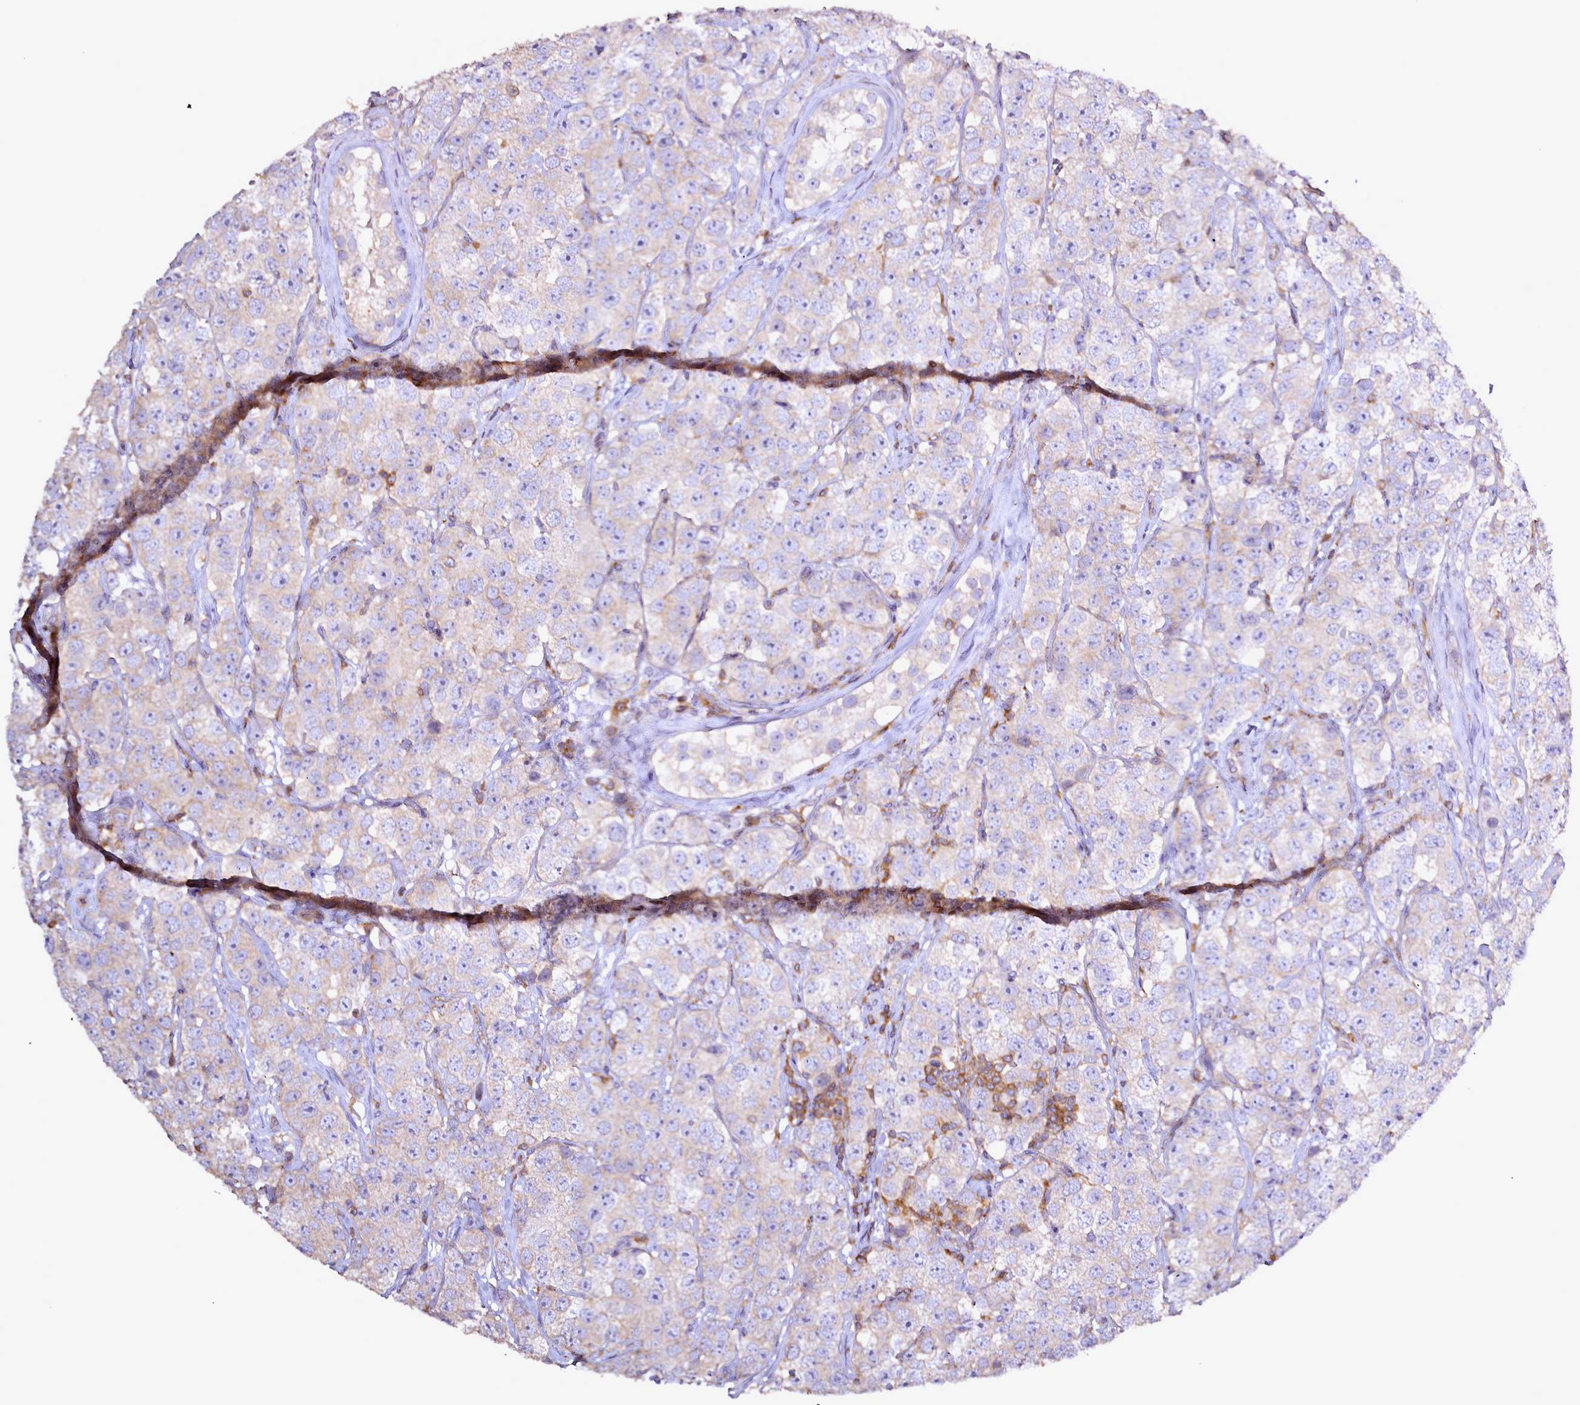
{"staining": {"intensity": "negative", "quantity": "none", "location": "none"}, "tissue": "testis cancer", "cell_type": "Tumor cells", "image_type": "cancer", "snomed": [{"axis": "morphology", "description": "Seminoma, NOS"}, {"axis": "topography", "description": "Testis"}], "caption": "Tumor cells are negative for brown protein staining in testis seminoma.", "gene": "NCKAP1L", "patient": {"sex": "male", "age": 28}}